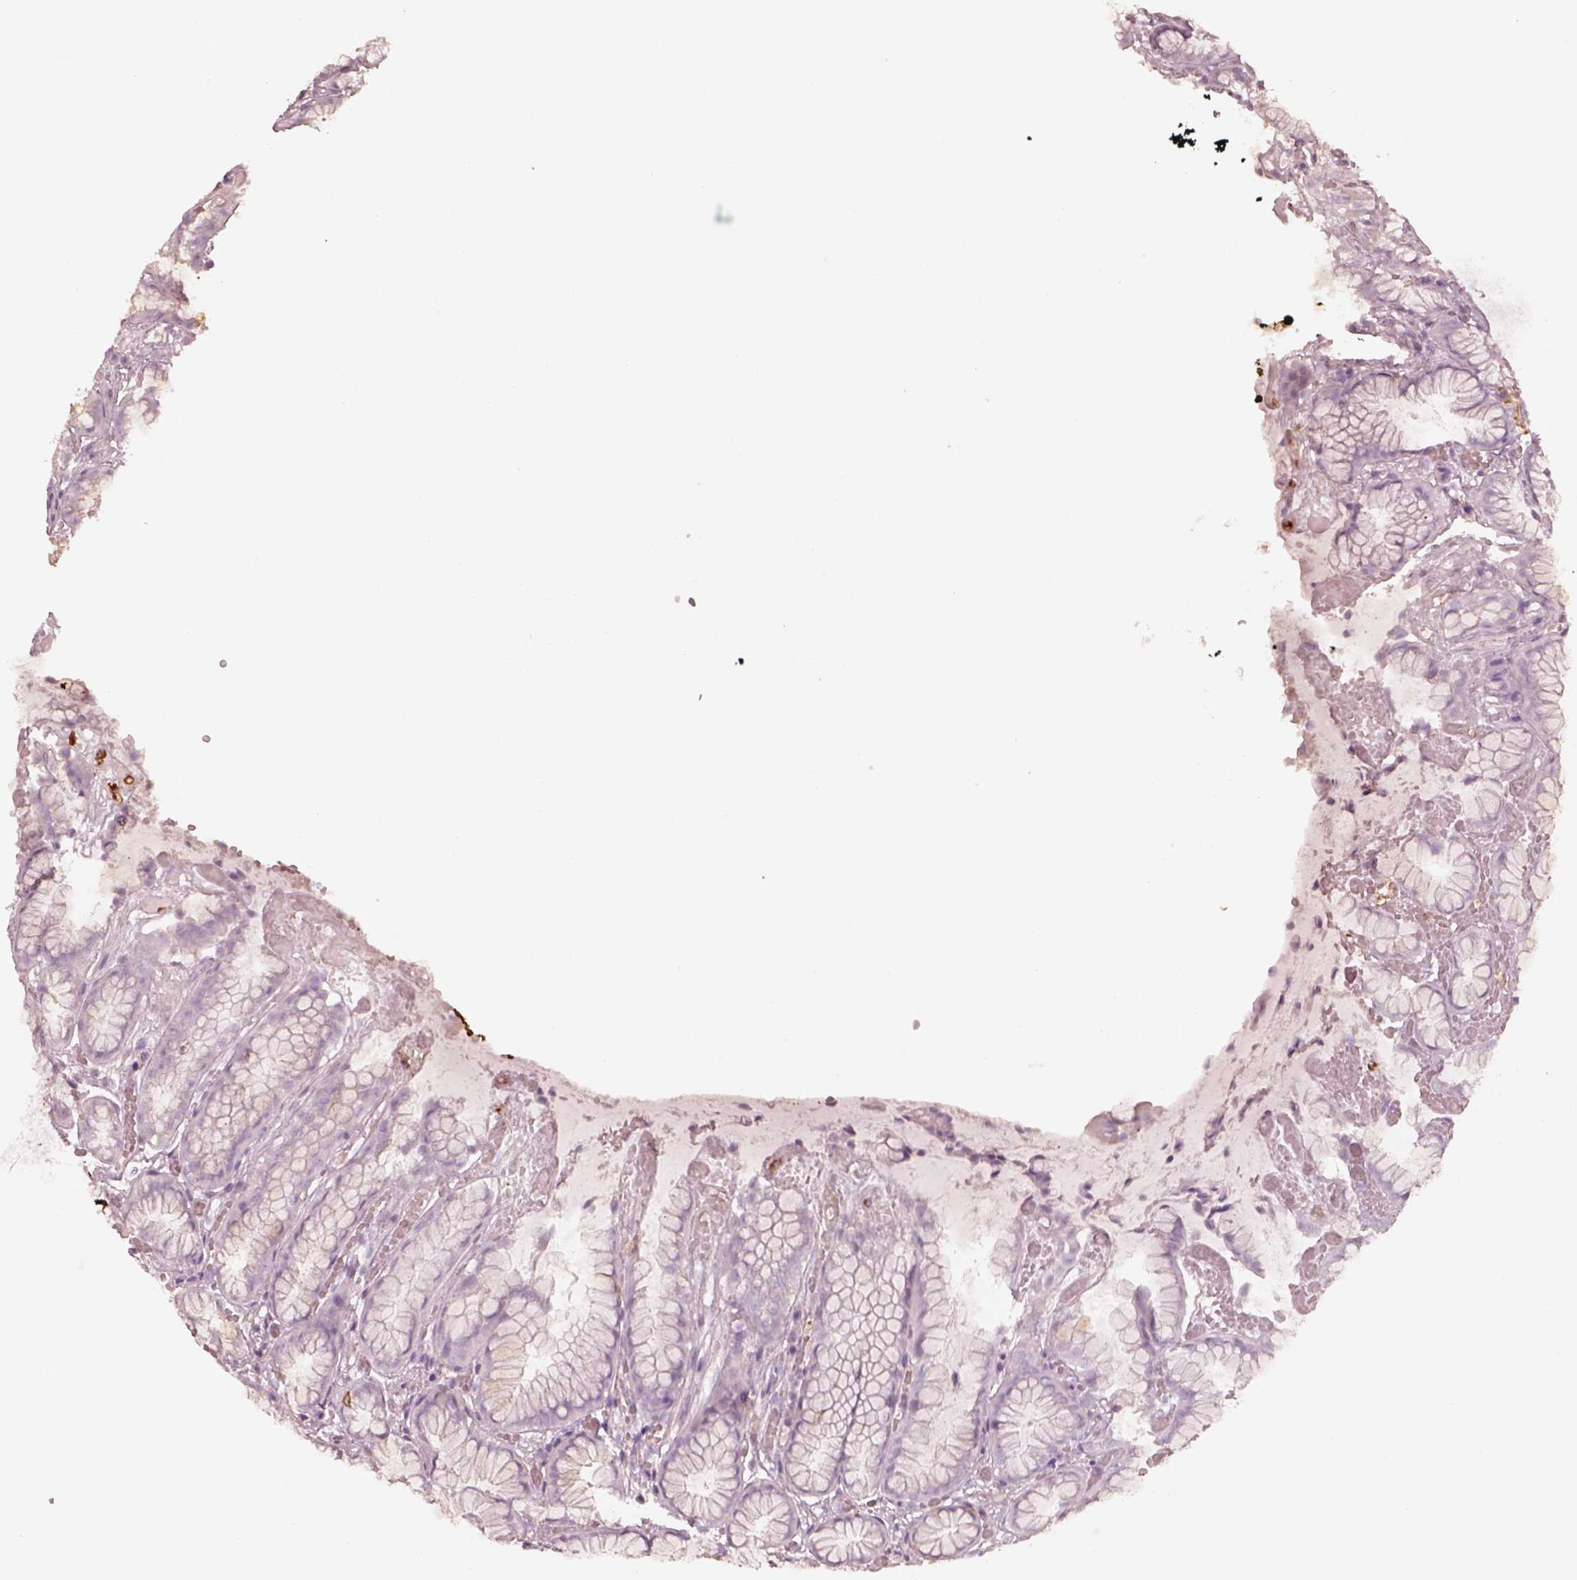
{"staining": {"intensity": "moderate", "quantity": "<25%", "location": "cytoplasmic/membranous"}, "tissue": "stomach", "cell_type": "Glandular cells", "image_type": "normal", "snomed": [{"axis": "morphology", "description": "Normal tissue, NOS"}, {"axis": "topography", "description": "Stomach"}], "caption": "The immunohistochemical stain highlights moderate cytoplasmic/membranous expression in glandular cells of normal stomach.", "gene": "GPRIN1", "patient": {"sex": "male", "age": 70}}